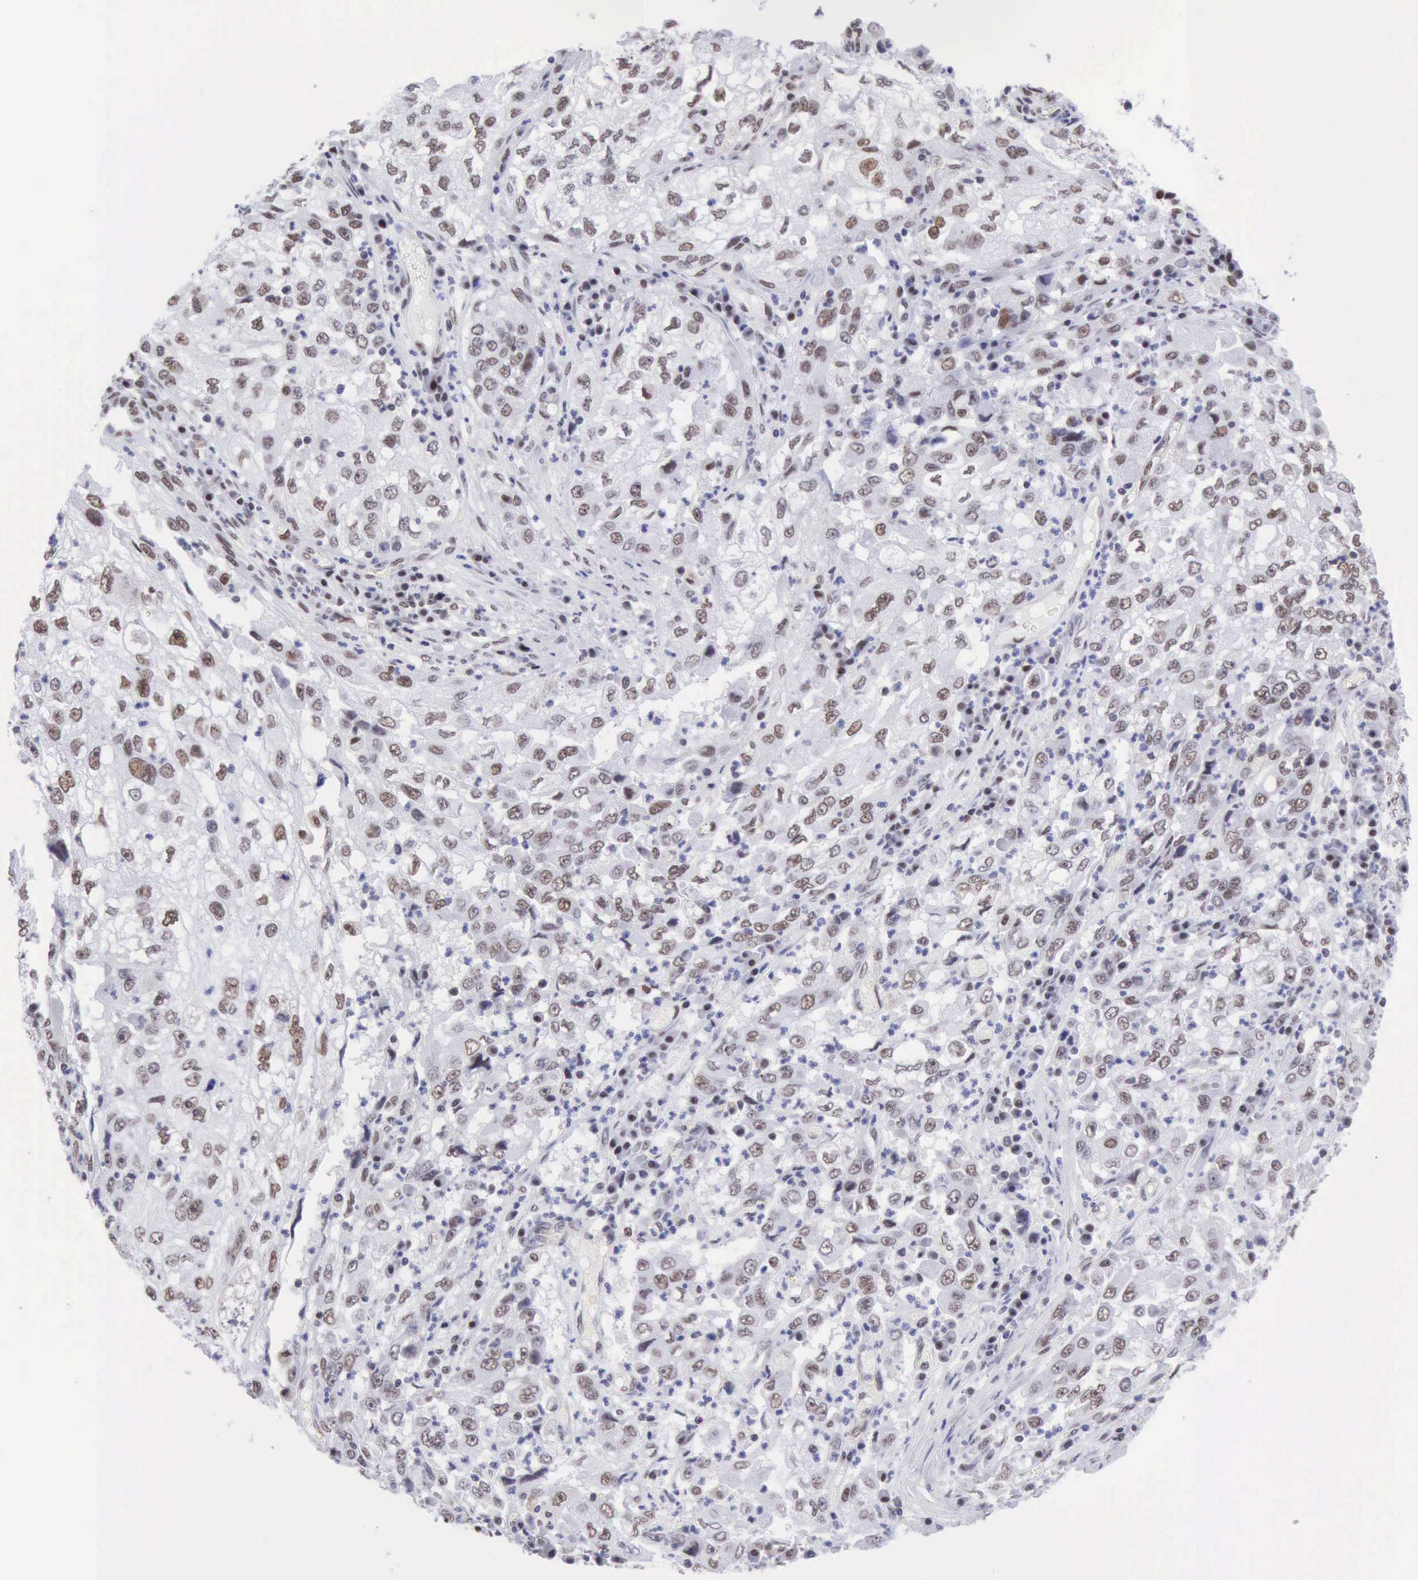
{"staining": {"intensity": "moderate", "quantity": ">75%", "location": "nuclear"}, "tissue": "cervical cancer", "cell_type": "Tumor cells", "image_type": "cancer", "snomed": [{"axis": "morphology", "description": "Squamous cell carcinoma, NOS"}, {"axis": "topography", "description": "Cervix"}], "caption": "Cervical cancer (squamous cell carcinoma) stained with a protein marker reveals moderate staining in tumor cells.", "gene": "ERCC4", "patient": {"sex": "female", "age": 36}}